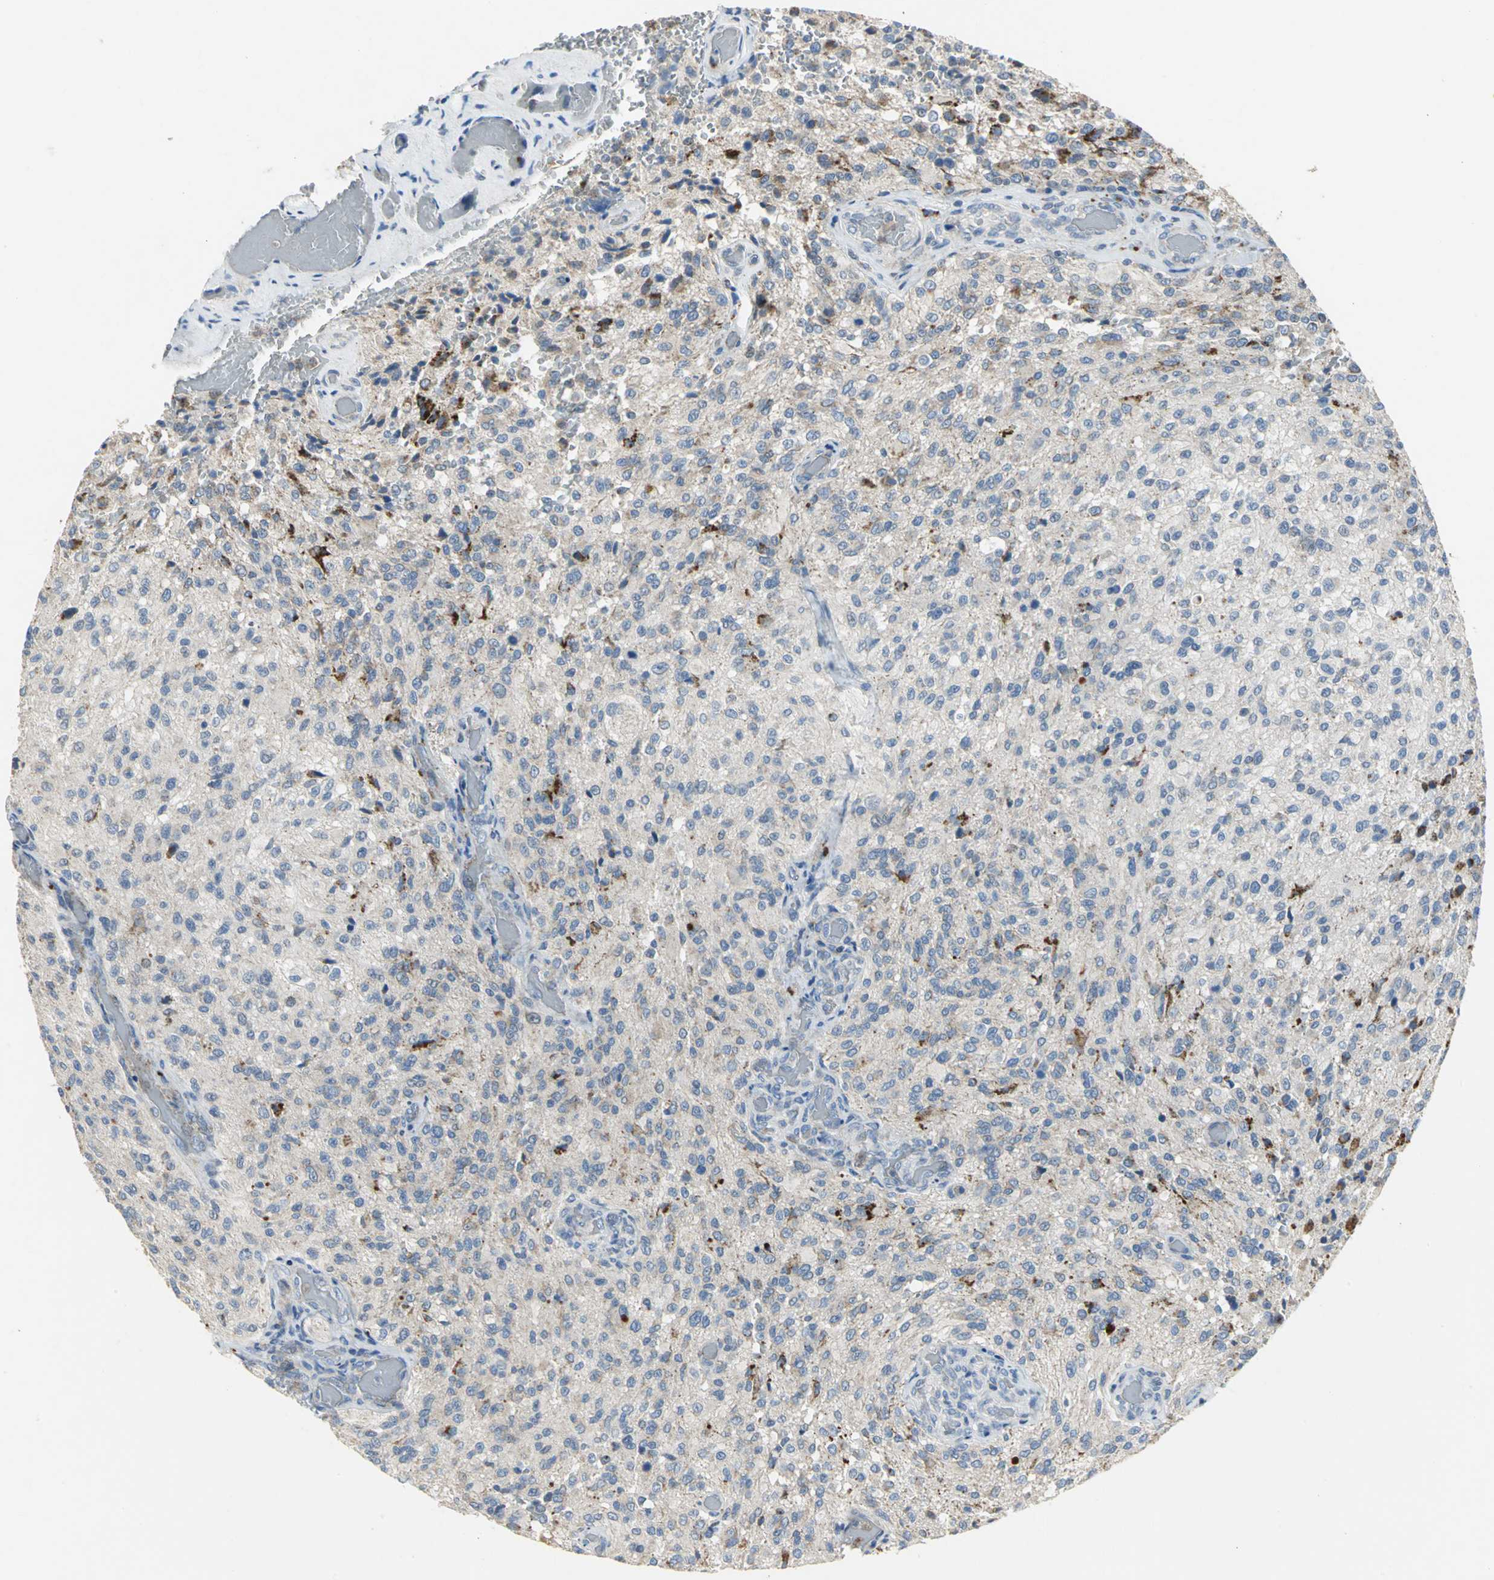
{"staining": {"intensity": "strong", "quantity": "<25%", "location": "cytoplasmic/membranous"}, "tissue": "glioma", "cell_type": "Tumor cells", "image_type": "cancer", "snomed": [{"axis": "morphology", "description": "Normal tissue, NOS"}, {"axis": "morphology", "description": "Glioma, malignant, High grade"}, {"axis": "topography", "description": "Cerebral cortex"}], "caption": "Human malignant high-grade glioma stained with a brown dye shows strong cytoplasmic/membranous positive staining in approximately <25% of tumor cells.", "gene": "SPPL2B", "patient": {"sex": "male", "age": 56}}